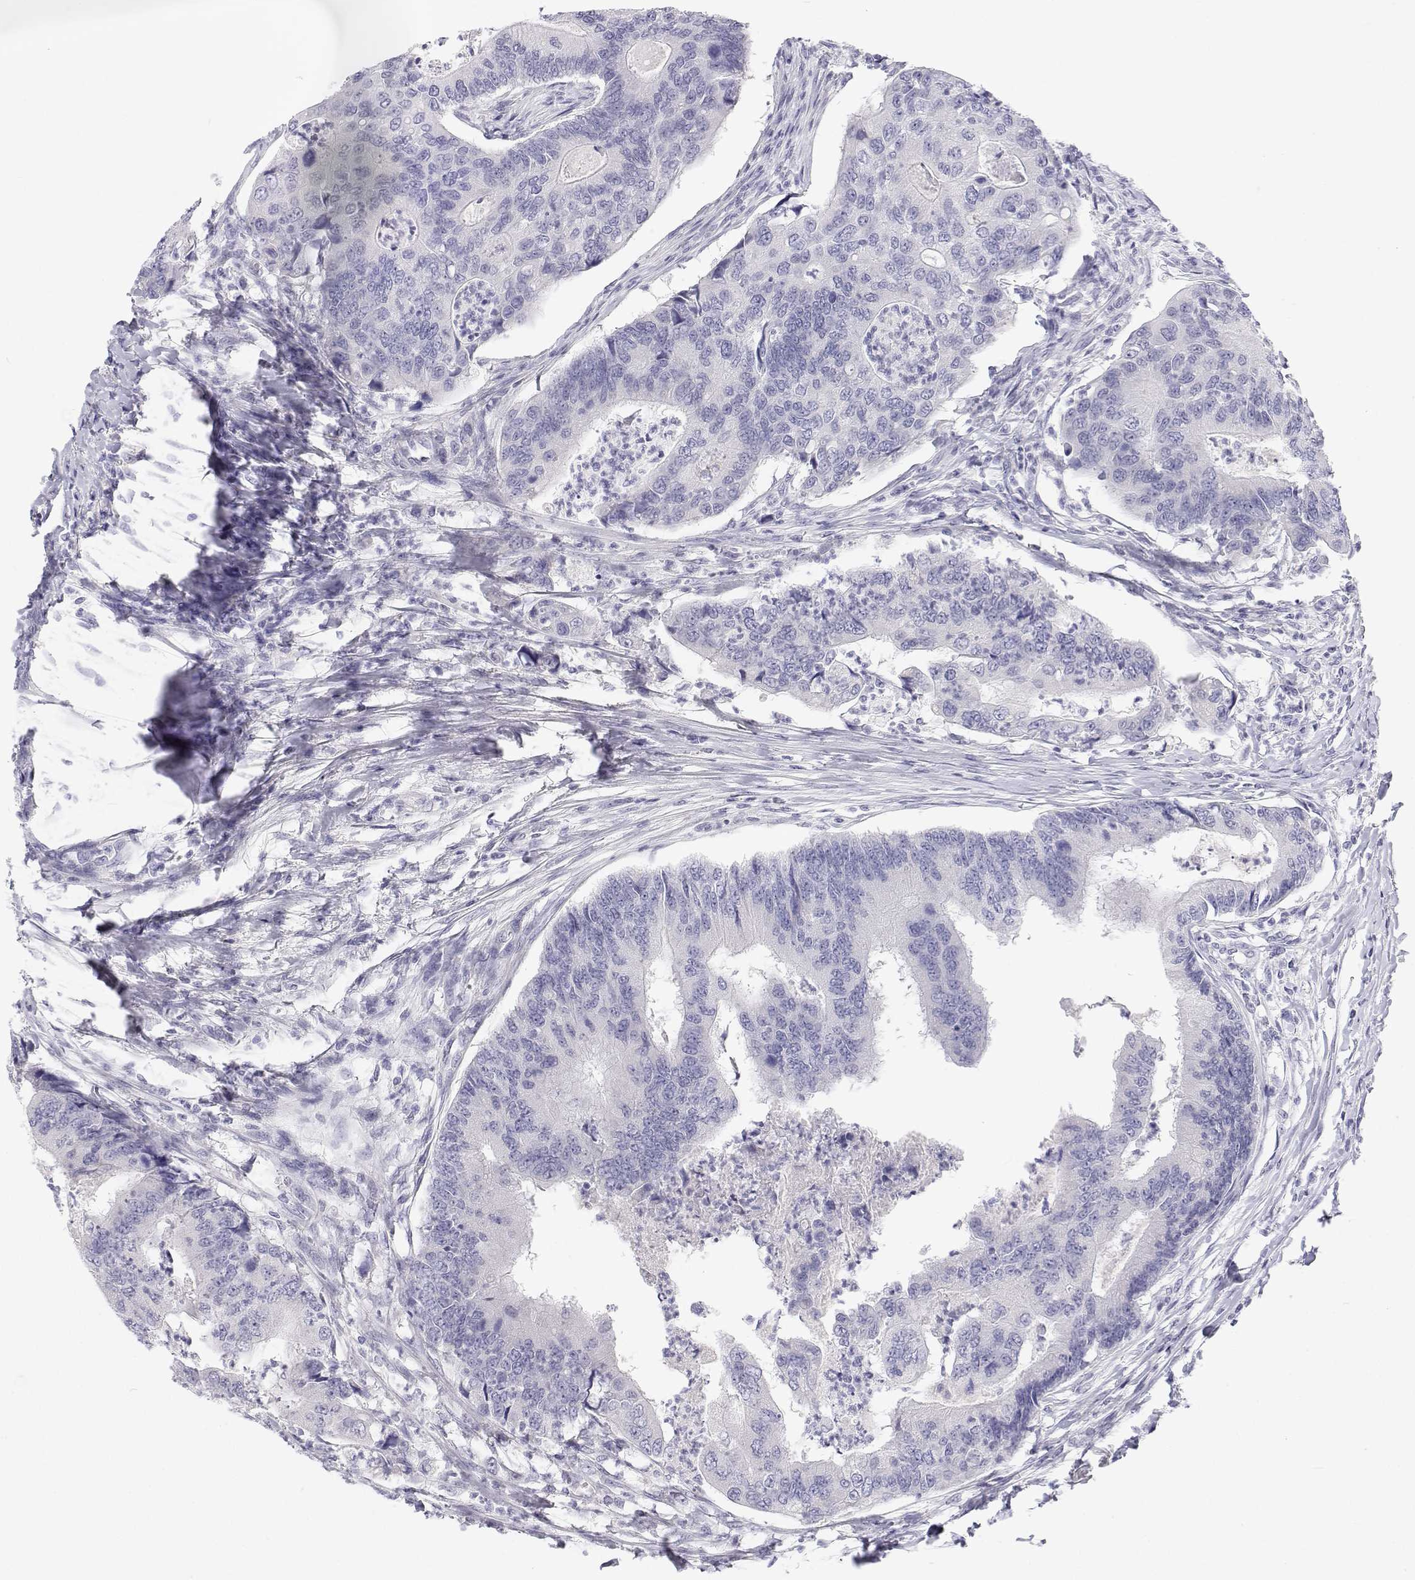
{"staining": {"intensity": "negative", "quantity": "none", "location": "none"}, "tissue": "colorectal cancer", "cell_type": "Tumor cells", "image_type": "cancer", "snomed": [{"axis": "morphology", "description": "Adenocarcinoma, NOS"}, {"axis": "topography", "description": "Colon"}], "caption": "Adenocarcinoma (colorectal) was stained to show a protein in brown. There is no significant staining in tumor cells.", "gene": "TTN", "patient": {"sex": "female", "age": 67}}